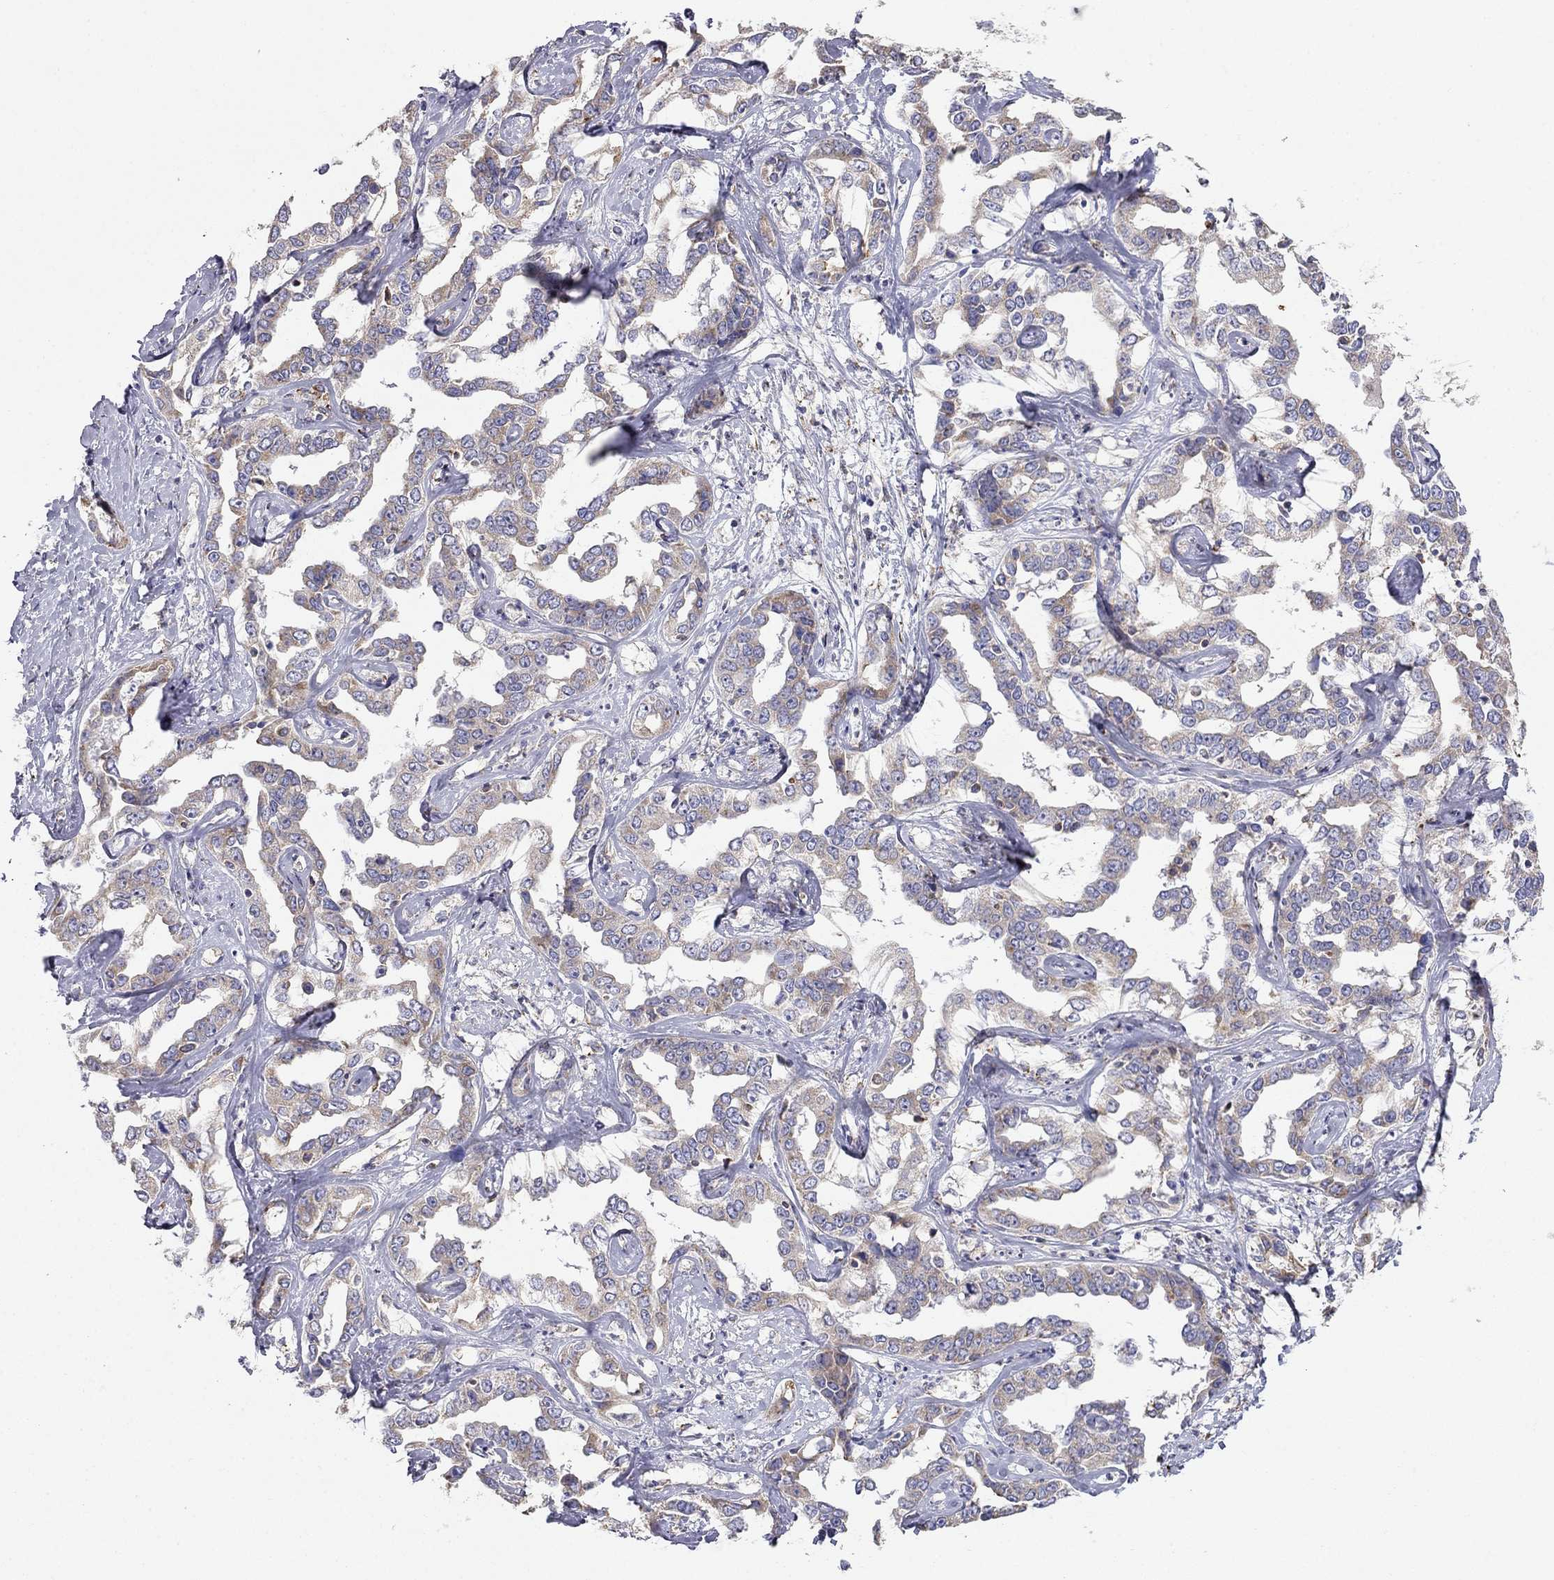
{"staining": {"intensity": "moderate", "quantity": "25%-75%", "location": "cytoplasmic/membranous"}, "tissue": "liver cancer", "cell_type": "Tumor cells", "image_type": "cancer", "snomed": [{"axis": "morphology", "description": "Cholangiocarcinoma"}, {"axis": "topography", "description": "Liver"}], "caption": "This is a photomicrograph of IHC staining of liver cholangiocarcinoma, which shows moderate positivity in the cytoplasmic/membranous of tumor cells.", "gene": "LONRF2", "patient": {"sex": "male", "age": 59}}